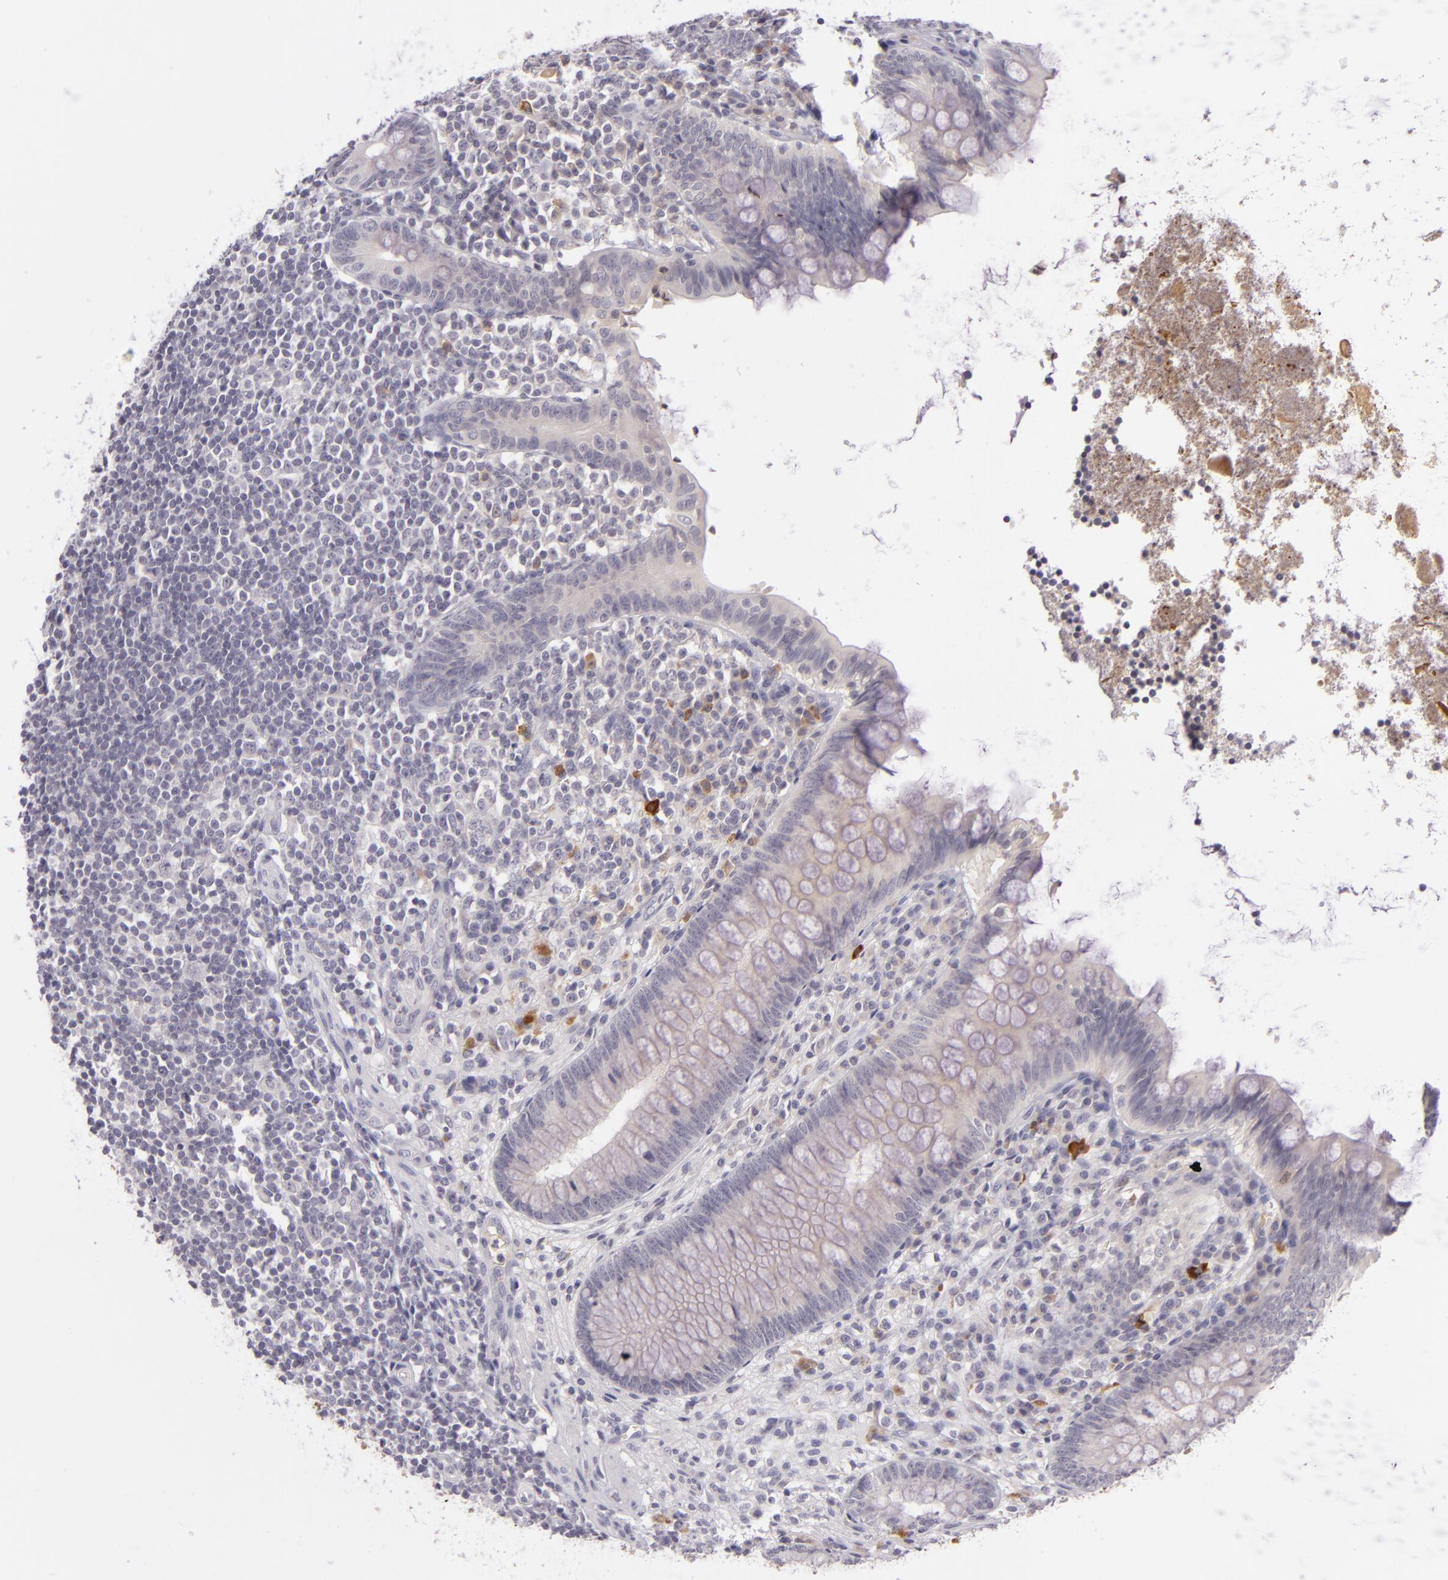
{"staining": {"intensity": "negative", "quantity": "none", "location": "none"}, "tissue": "appendix", "cell_type": "Glandular cells", "image_type": "normal", "snomed": [{"axis": "morphology", "description": "Normal tissue, NOS"}, {"axis": "topography", "description": "Appendix"}], "caption": "This is an immunohistochemistry (IHC) histopathology image of benign appendix. There is no staining in glandular cells.", "gene": "DAG1", "patient": {"sex": "female", "age": 66}}